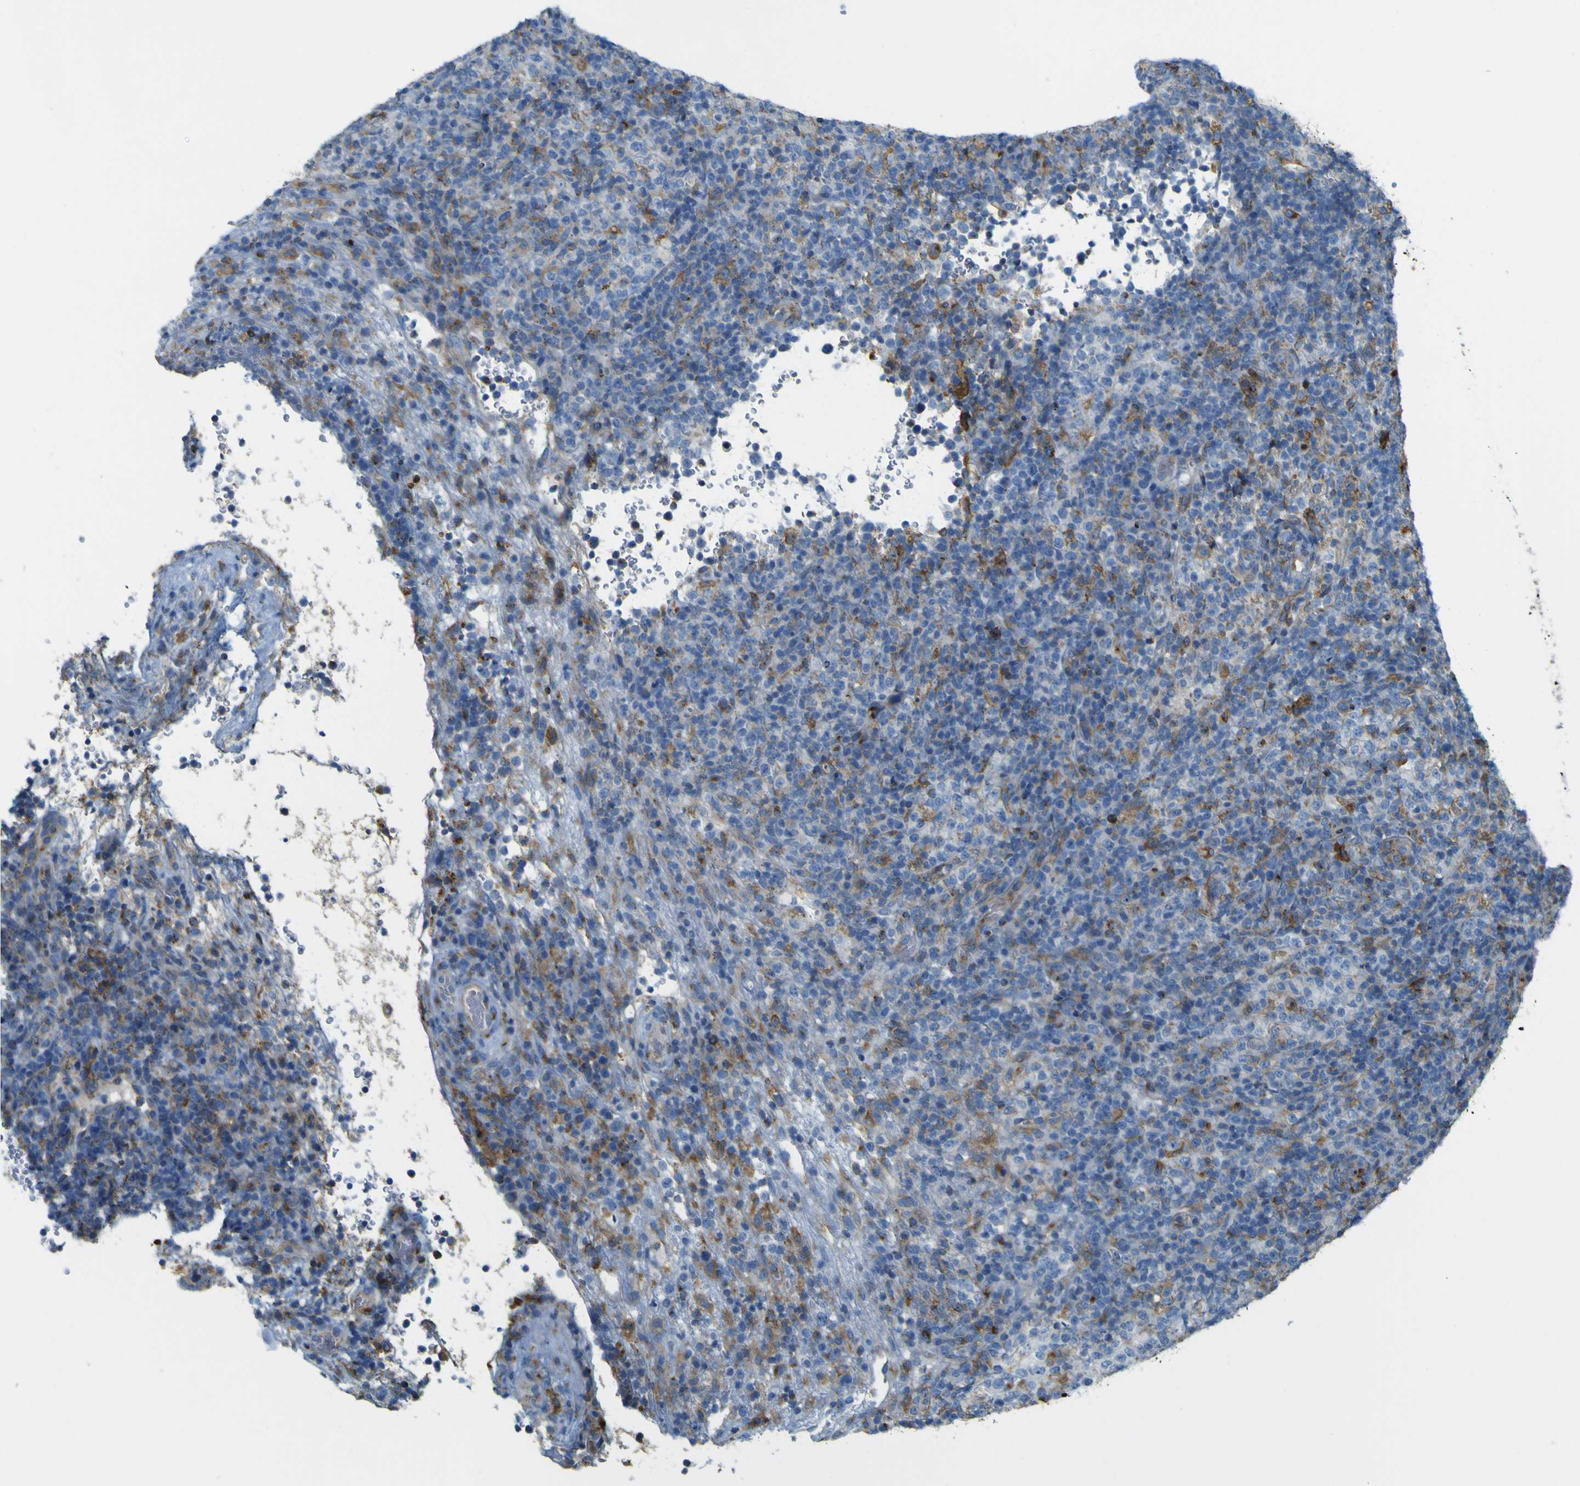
{"staining": {"intensity": "moderate", "quantity": "25%-75%", "location": "cytoplasmic/membranous"}, "tissue": "lymphoma", "cell_type": "Tumor cells", "image_type": "cancer", "snomed": [{"axis": "morphology", "description": "Malignant lymphoma, non-Hodgkin's type, High grade"}, {"axis": "topography", "description": "Lymph node"}], "caption": "The photomicrograph shows a brown stain indicating the presence of a protein in the cytoplasmic/membranous of tumor cells in high-grade malignant lymphoma, non-Hodgkin's type.", "gene": "IGF2R", "patient": {"sex": "female", "age": 76}}